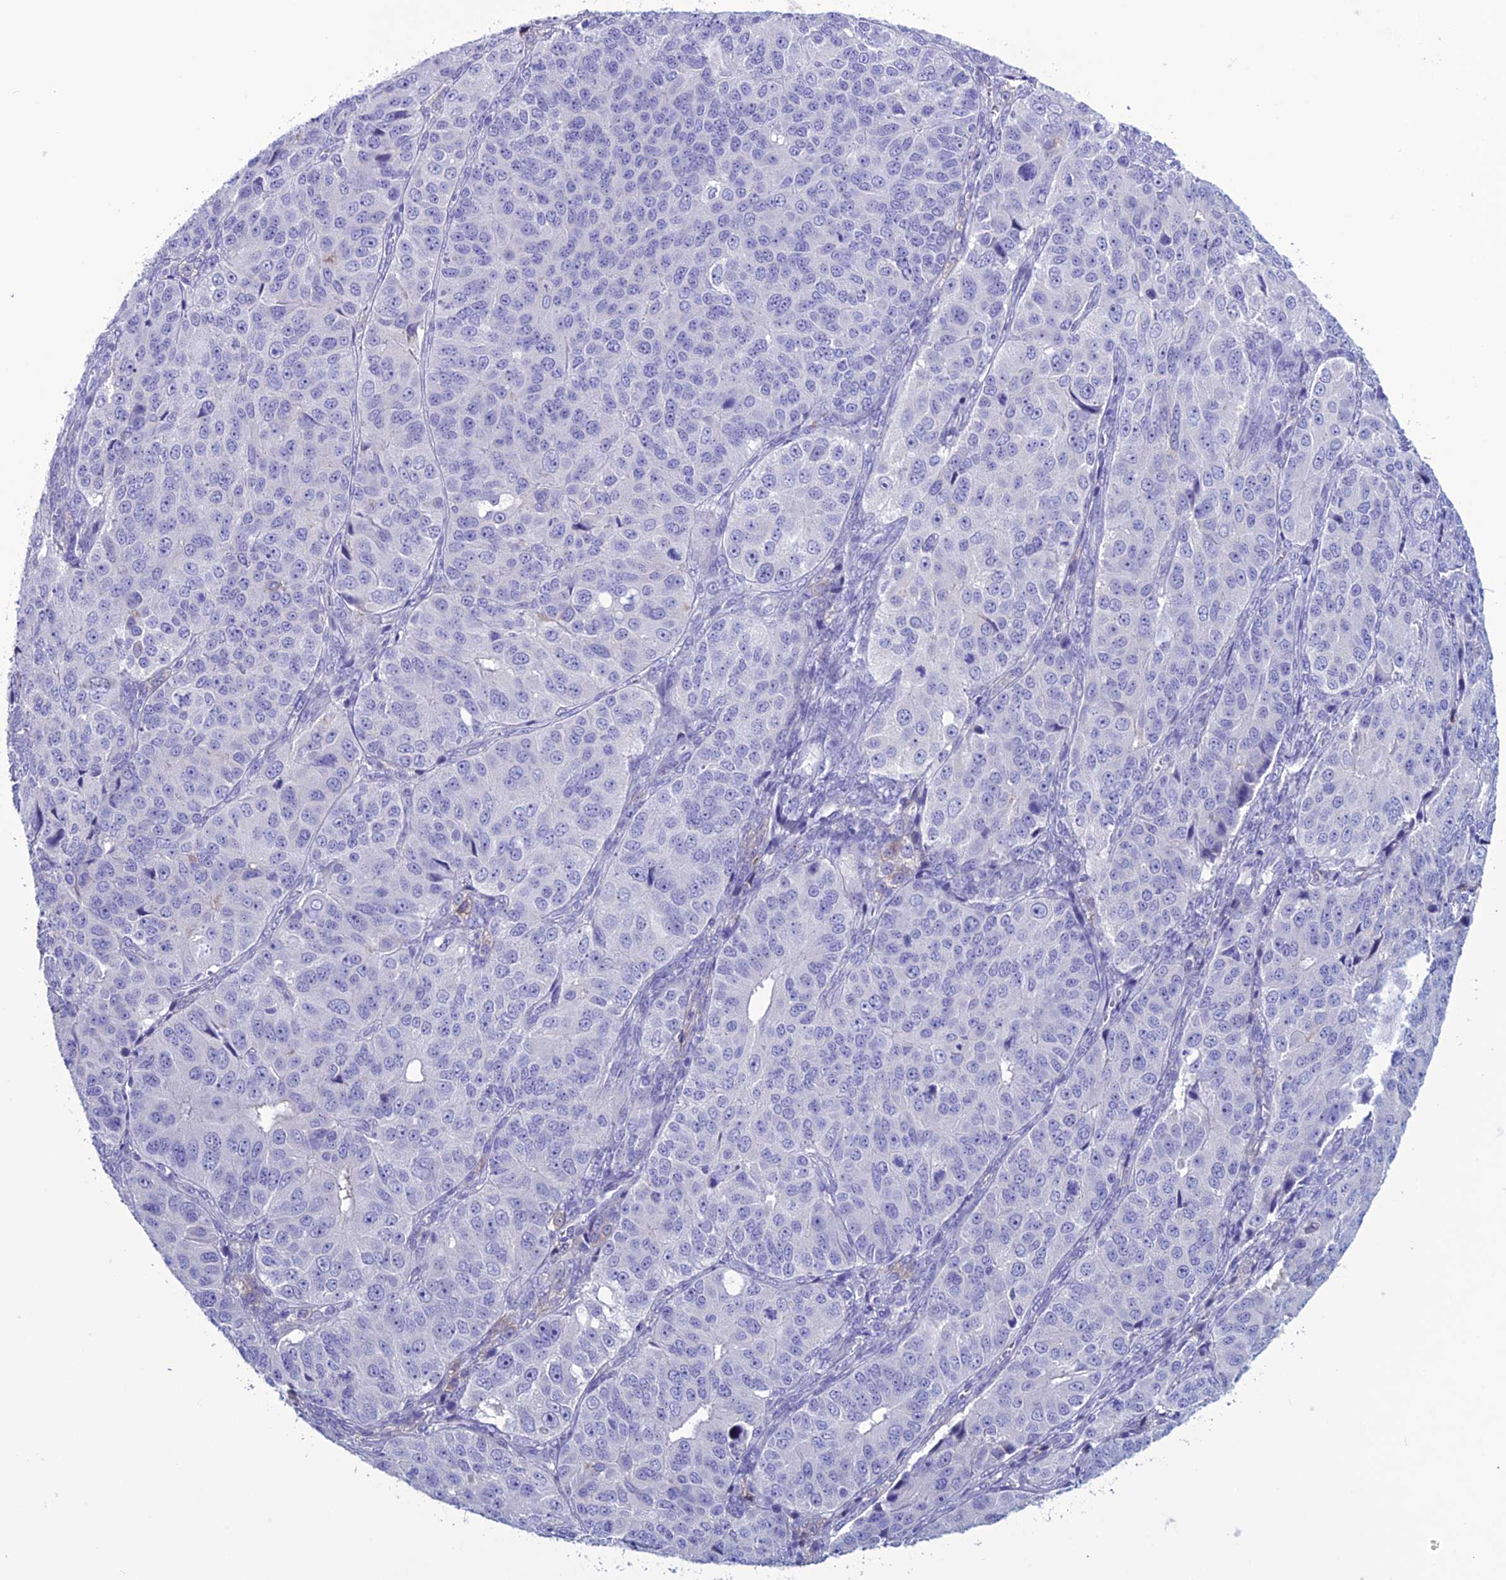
{"staining": {"intensity": "negative", "quantity": "none", "location": "none"}, "tissue": "ovarian cancer", "cell_type": "Tumor cells", "image_type": "cancer", "snomed": [{"axis": "morphology", "description": "Carcinoma, endometroid"}, {"axis": "topography", "description": "Ovary"}], "caption": "Tumor cells show no significant expression in ovarian endometroid carcinoma.", "gene": "CLEC2L", "patient": {"sex": "female", "age": 51}}